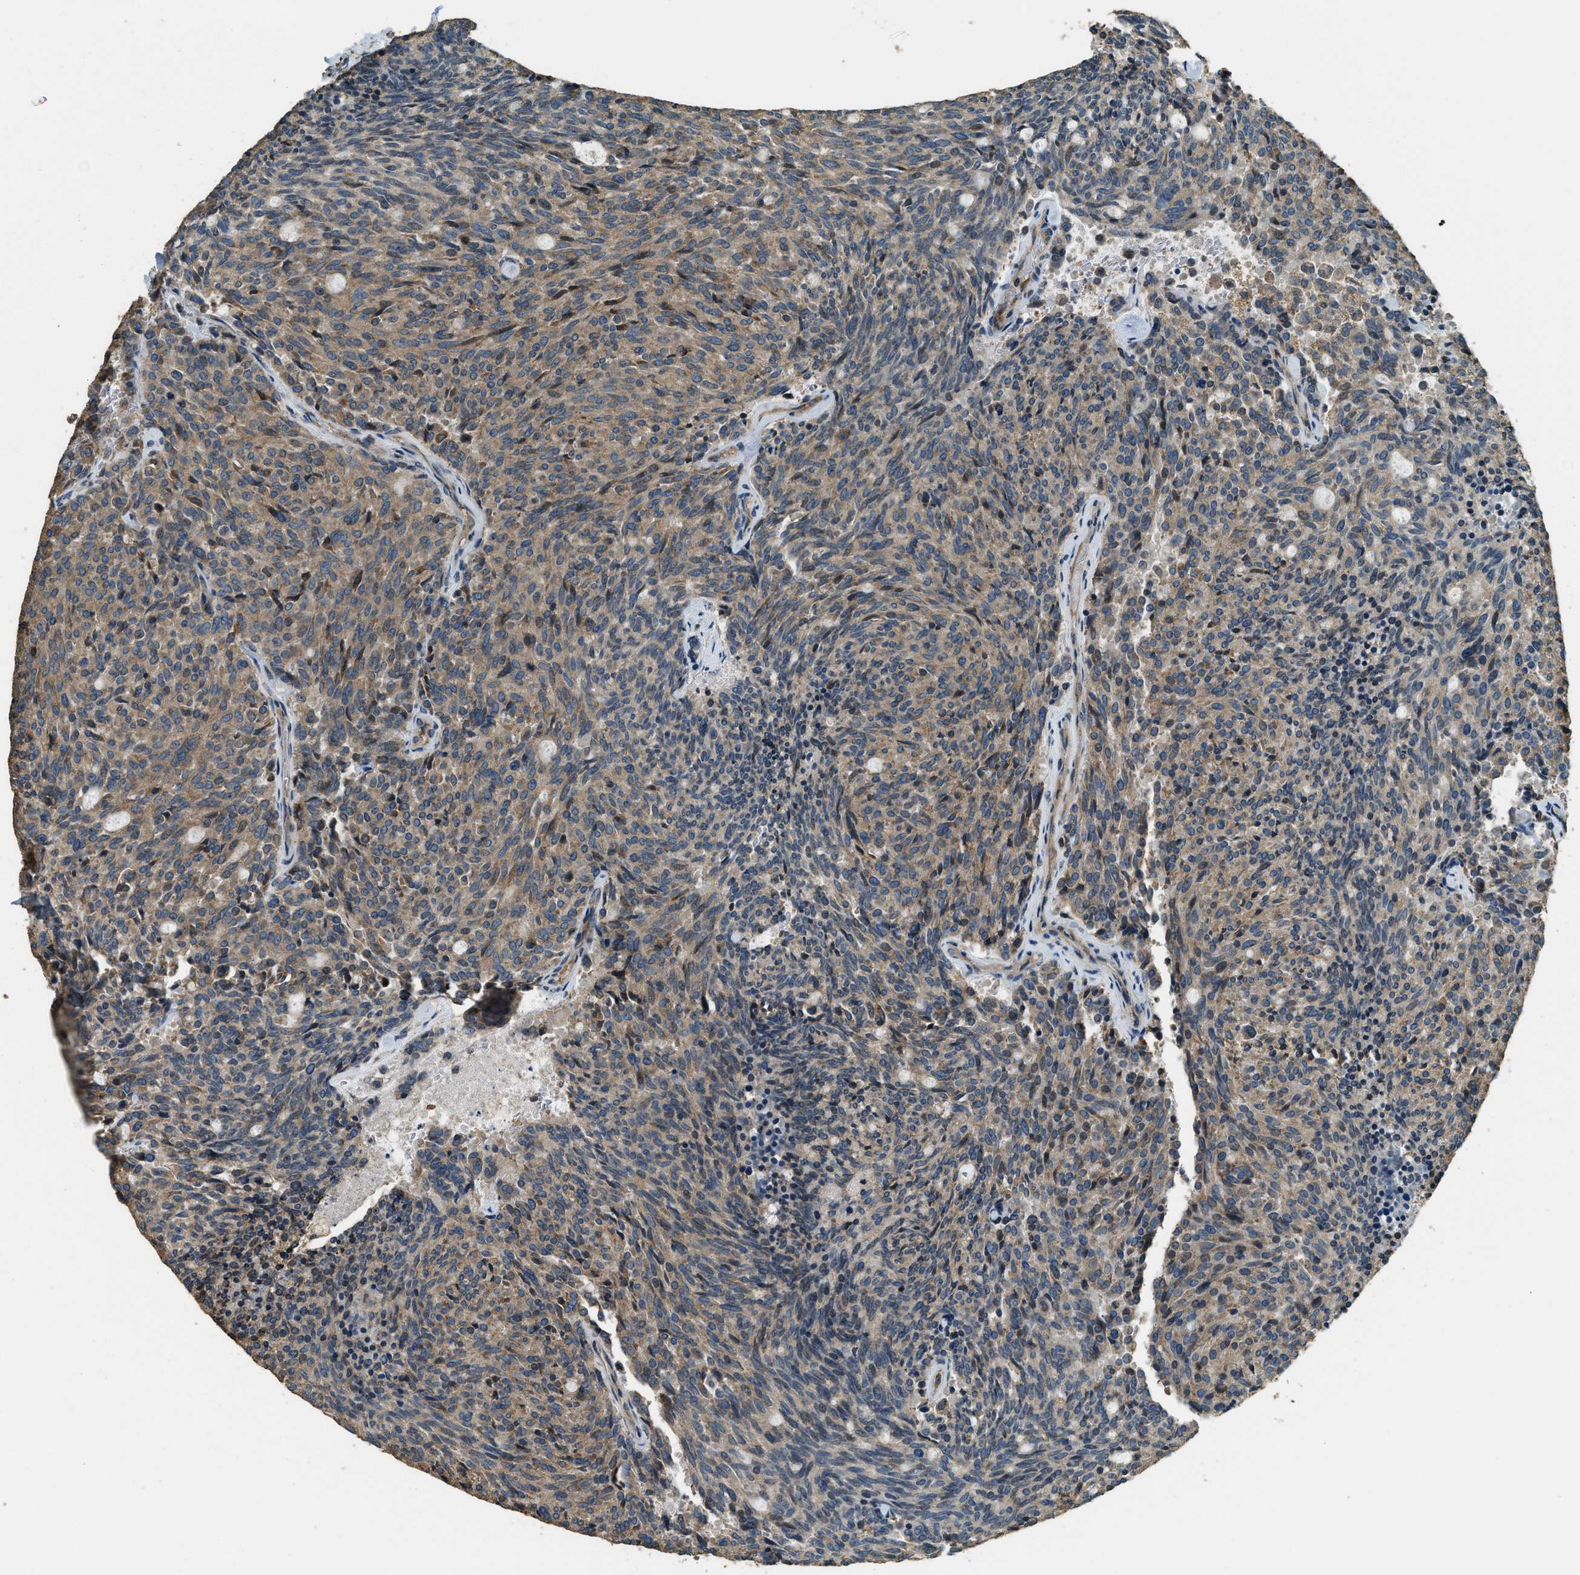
{"staining": {"intensity": "weak", "quantity": ">75%", "location": "cytoplasmic/membranous"}, "tissue": "carcinoid", "cell_type": "Tumor cells", "image_type": "cancer", "snomed": [{"axis": "morphology", "description": "Carcinoid, malignant, NOS"}, {"axis": "topography", "description": "Pancreas"}], "caption": "There is low levels of weak cytoplasmic/membranous expression in tumor cells of carcinoid (malignant), as demonstrated by immunohistochemical staining (brown color).", "gene": "ERGIC1", "patient": {"sex": "female", "age": 54}}